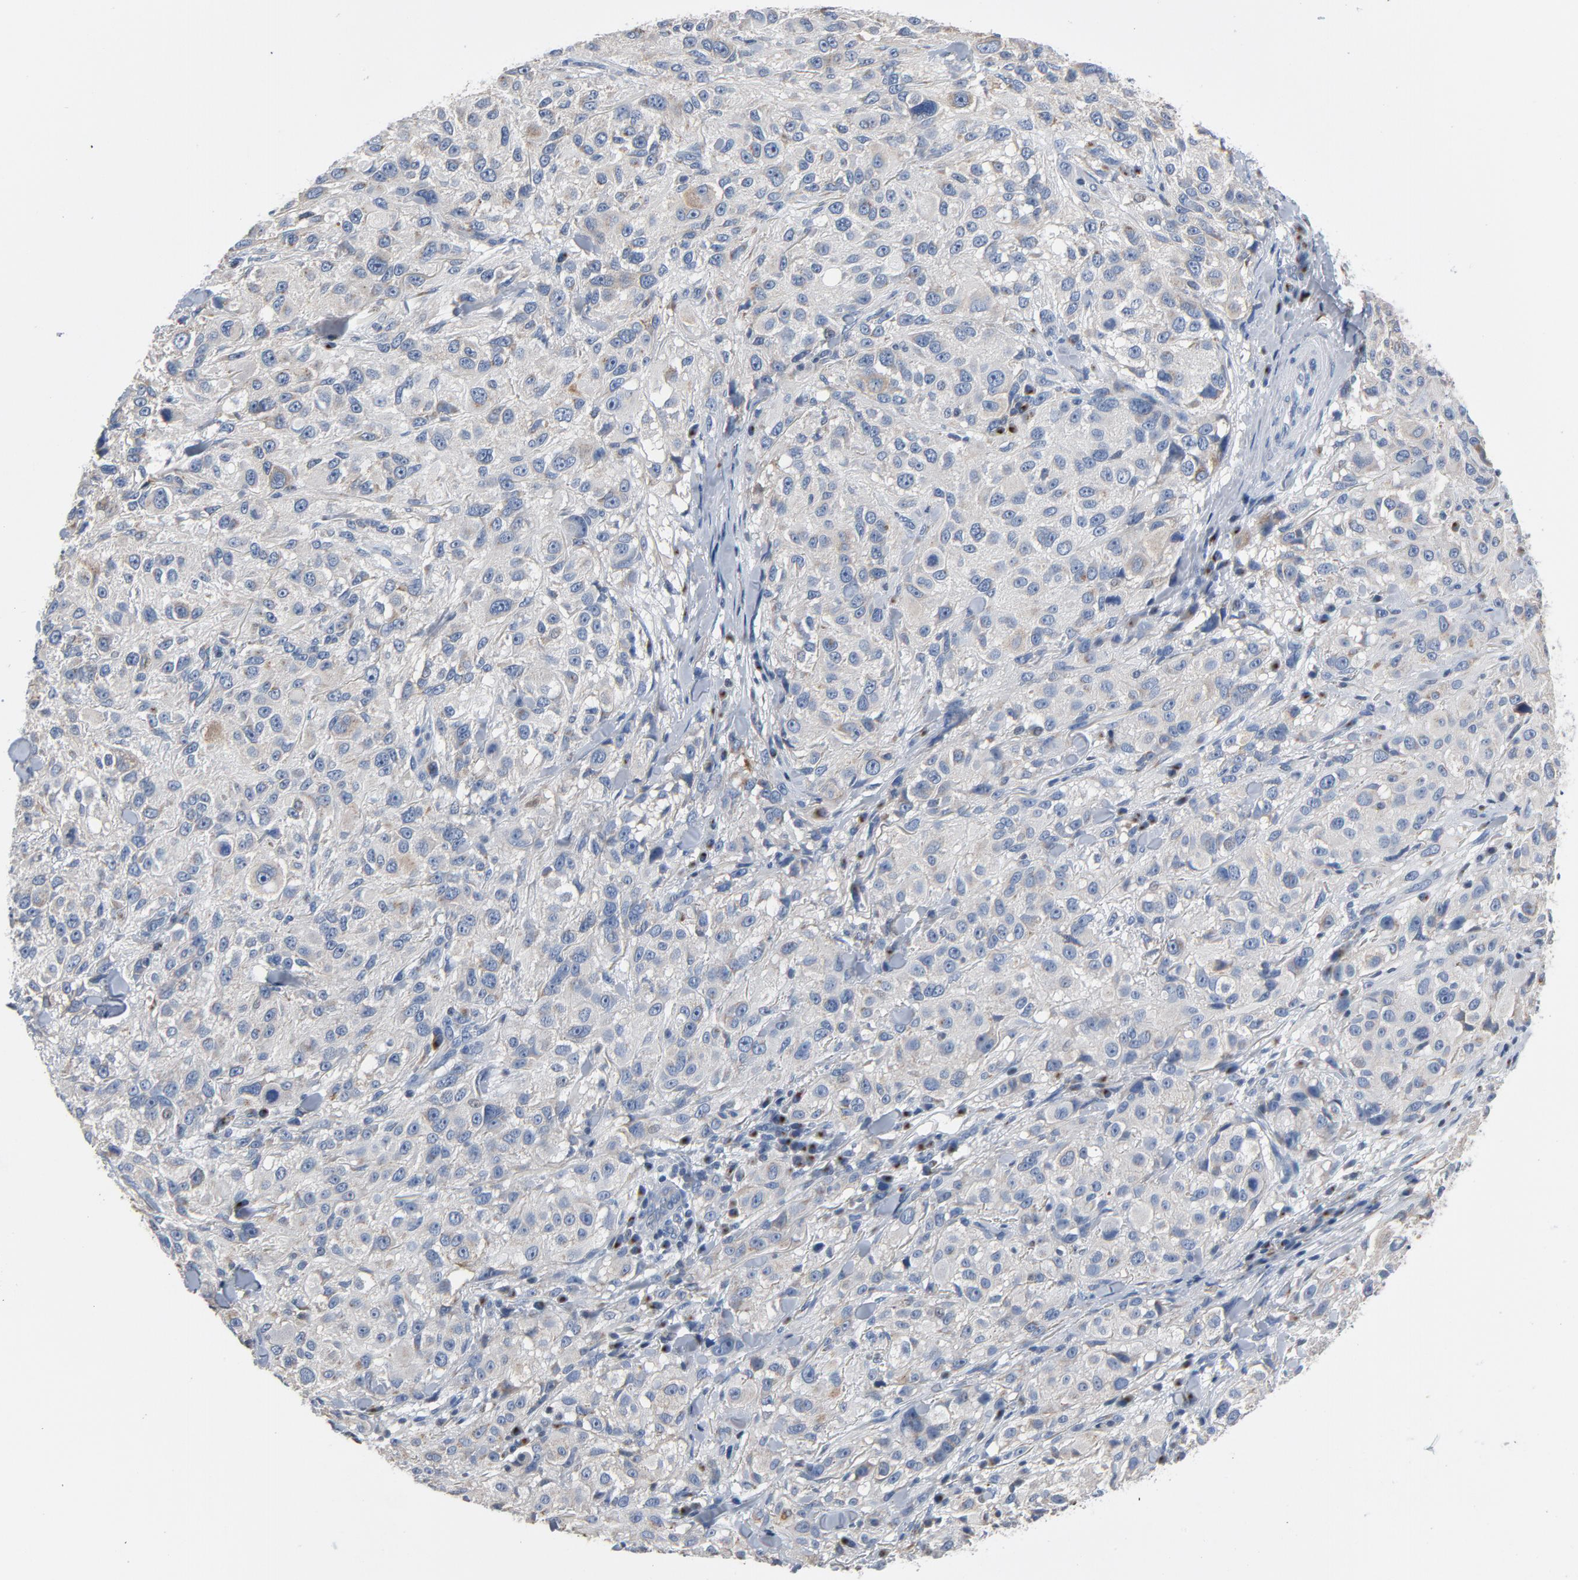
{"staining": {"intensity": "moderate", "quantity": "<25%", "location": "cytoplasmic/membranous"}, "tissue": "melanoma", "cell_type": "Tumor cells", "image_type": "cancer", "snomed": [{"axis": "morphology", "description": "Necrosis, NOS"}, {"axis": "morphology", "description": "Malignant melanoma, NOS"}, {"axis": "topography", "description": "Skin"}], "caption": "Protein analysis of melanoma tissue shows moderate cytoplasmic/membranous staining in about <25% of tumor cells. The protein is stained brown, and the nuclei are stained in blue (DAB (3,3'-diaminobenzidine) IHC with brightfield microscopy, high magnification).", "gene": "YIPF6", "patient": {"sex": "female", "age": 87}}